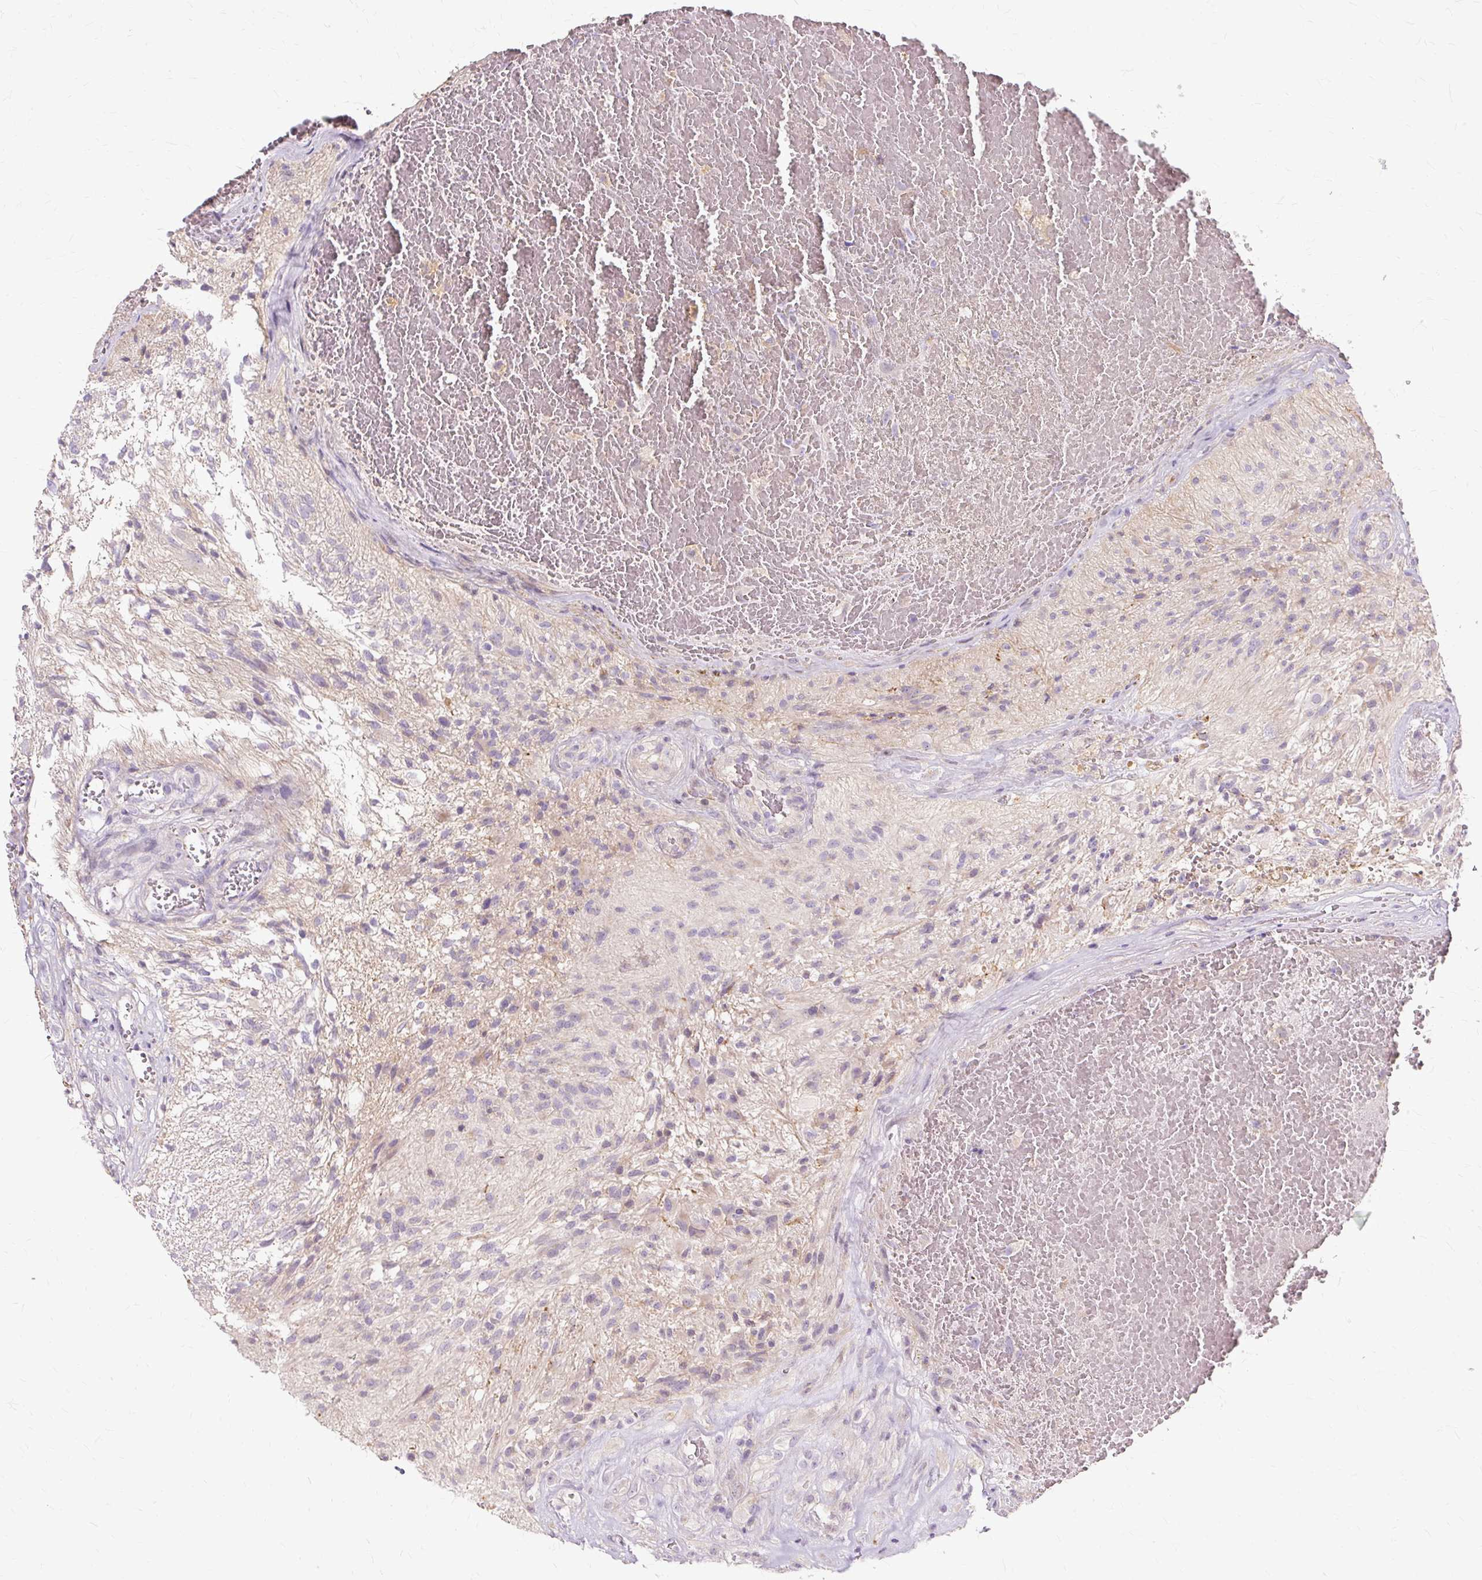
{"staining": {"intensity": "negative", "quantity": "none", "location": "none"}, "tissue": "glioma", "cell_type": "Tumor cells", "image_type": "cancer", "snomed": [{"axis": "morphology", "description": "Glioma, malignant, High grade"}, {"axis": "topography", "description": "Brain"}], "caption": "The immunohistochemistry (IHC) image has no significant expression in tumor cells of malignant high-grade glioma tissue. (Stains: DAB (3,3'-diaminobenzidine) immunohistochemistry (IHC) with hematoxylin counter stain, Microscopy: brightfield microscopy at high magnification).", "gene": "TSPAN8", "patient": {"sex": "male", "age": 56}}